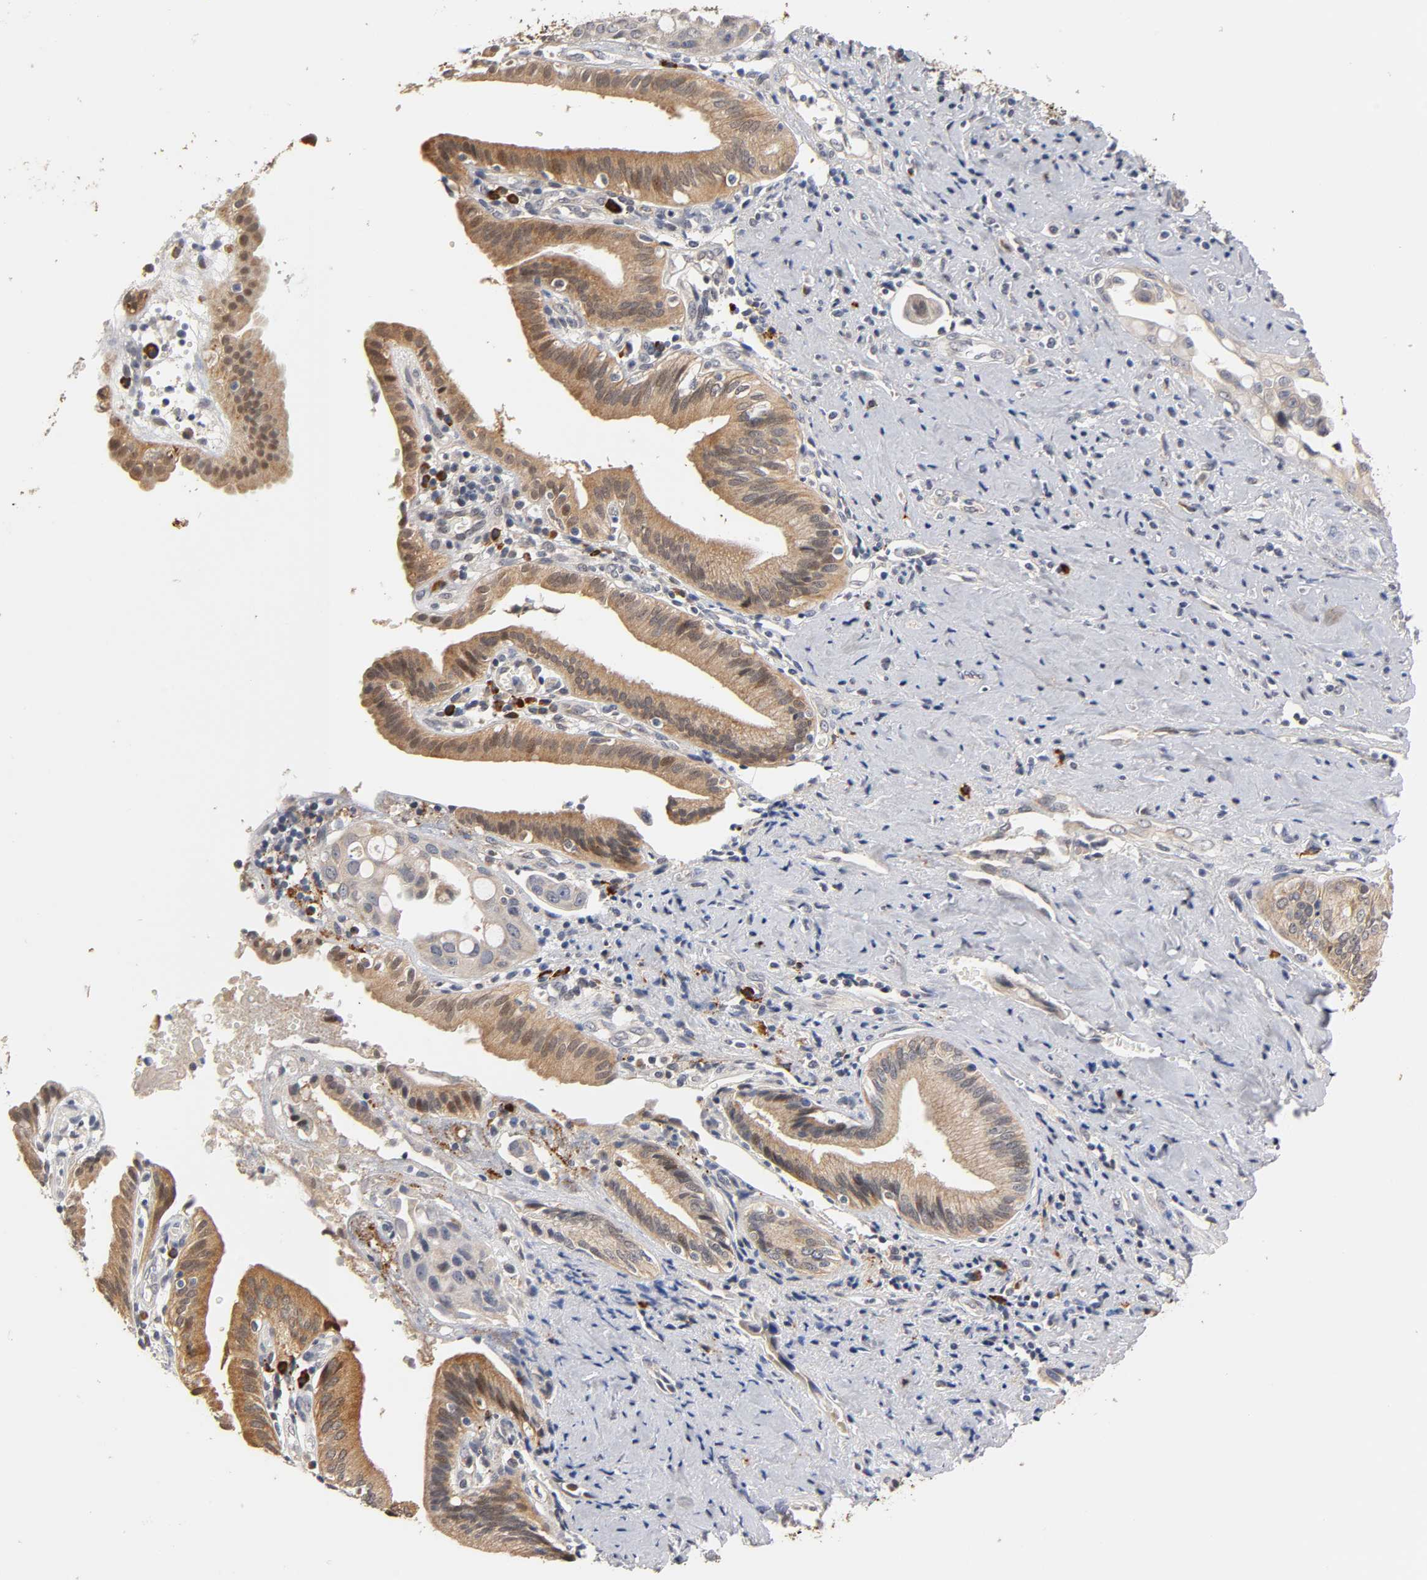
{"staining": {"intensity": "strong", "quantity": ">75%", "location": "cytoplasmic/membranous,nuclear"}, "tissue": "pancreatic cancer", "cell_type": "Tumor cells", "image_type": "cancer", "snomed": [{"axis": "morphology", "description": "Adenocarcinoma, NOS"}, {"axis": "topography", "description": "Pancreas"}], "caption": "Protein expression analysis of pancreatic cancer (adenocarcinoma) displays strong cytoplasmic/membranous and nuclear staining in about >75% of tumor cells.", "gene": "GSTZ1", "patient": {"sex": "female", "age": 60}}